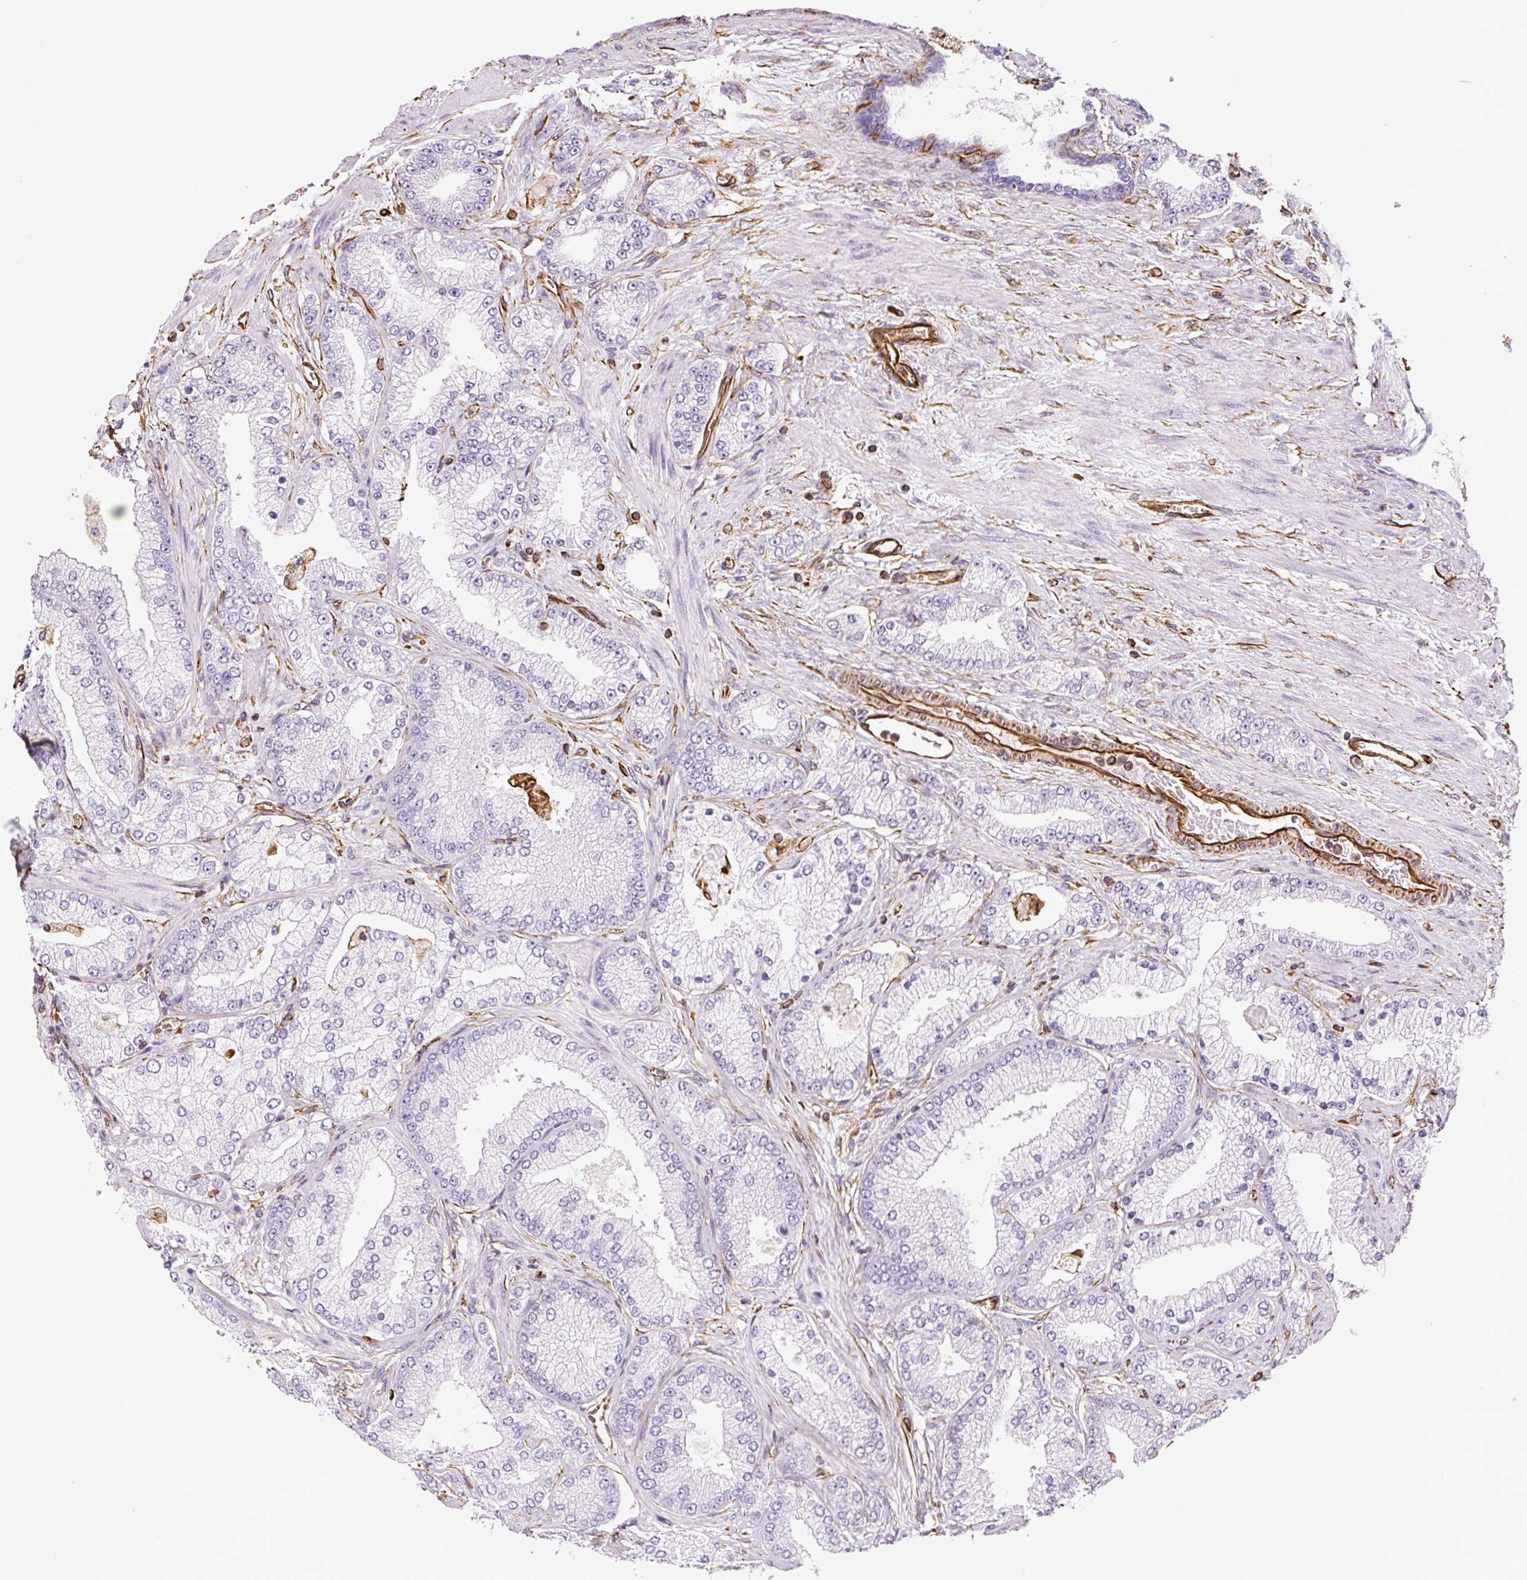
{"staining": {"intensity": "negative", "quantity": "none", "location": "none"}, "tissue": "prostate cancer", "cell_type": "Tumor cells", "image_type": "cancer", "snomed": [{"axis": "morphology", "description": "Adenocarcinoma, High grade"}, {"axis": "topography", "description": "Prostate"}], "caption": "A histopathology image of human prostate cancer is negative for staining in tumor cells. (Brightfield microscopy of DAB immunohistochemistry (IHC) at high magnification).", "gene": "VIM", "patient": {"sex": "male", "age": 68}}